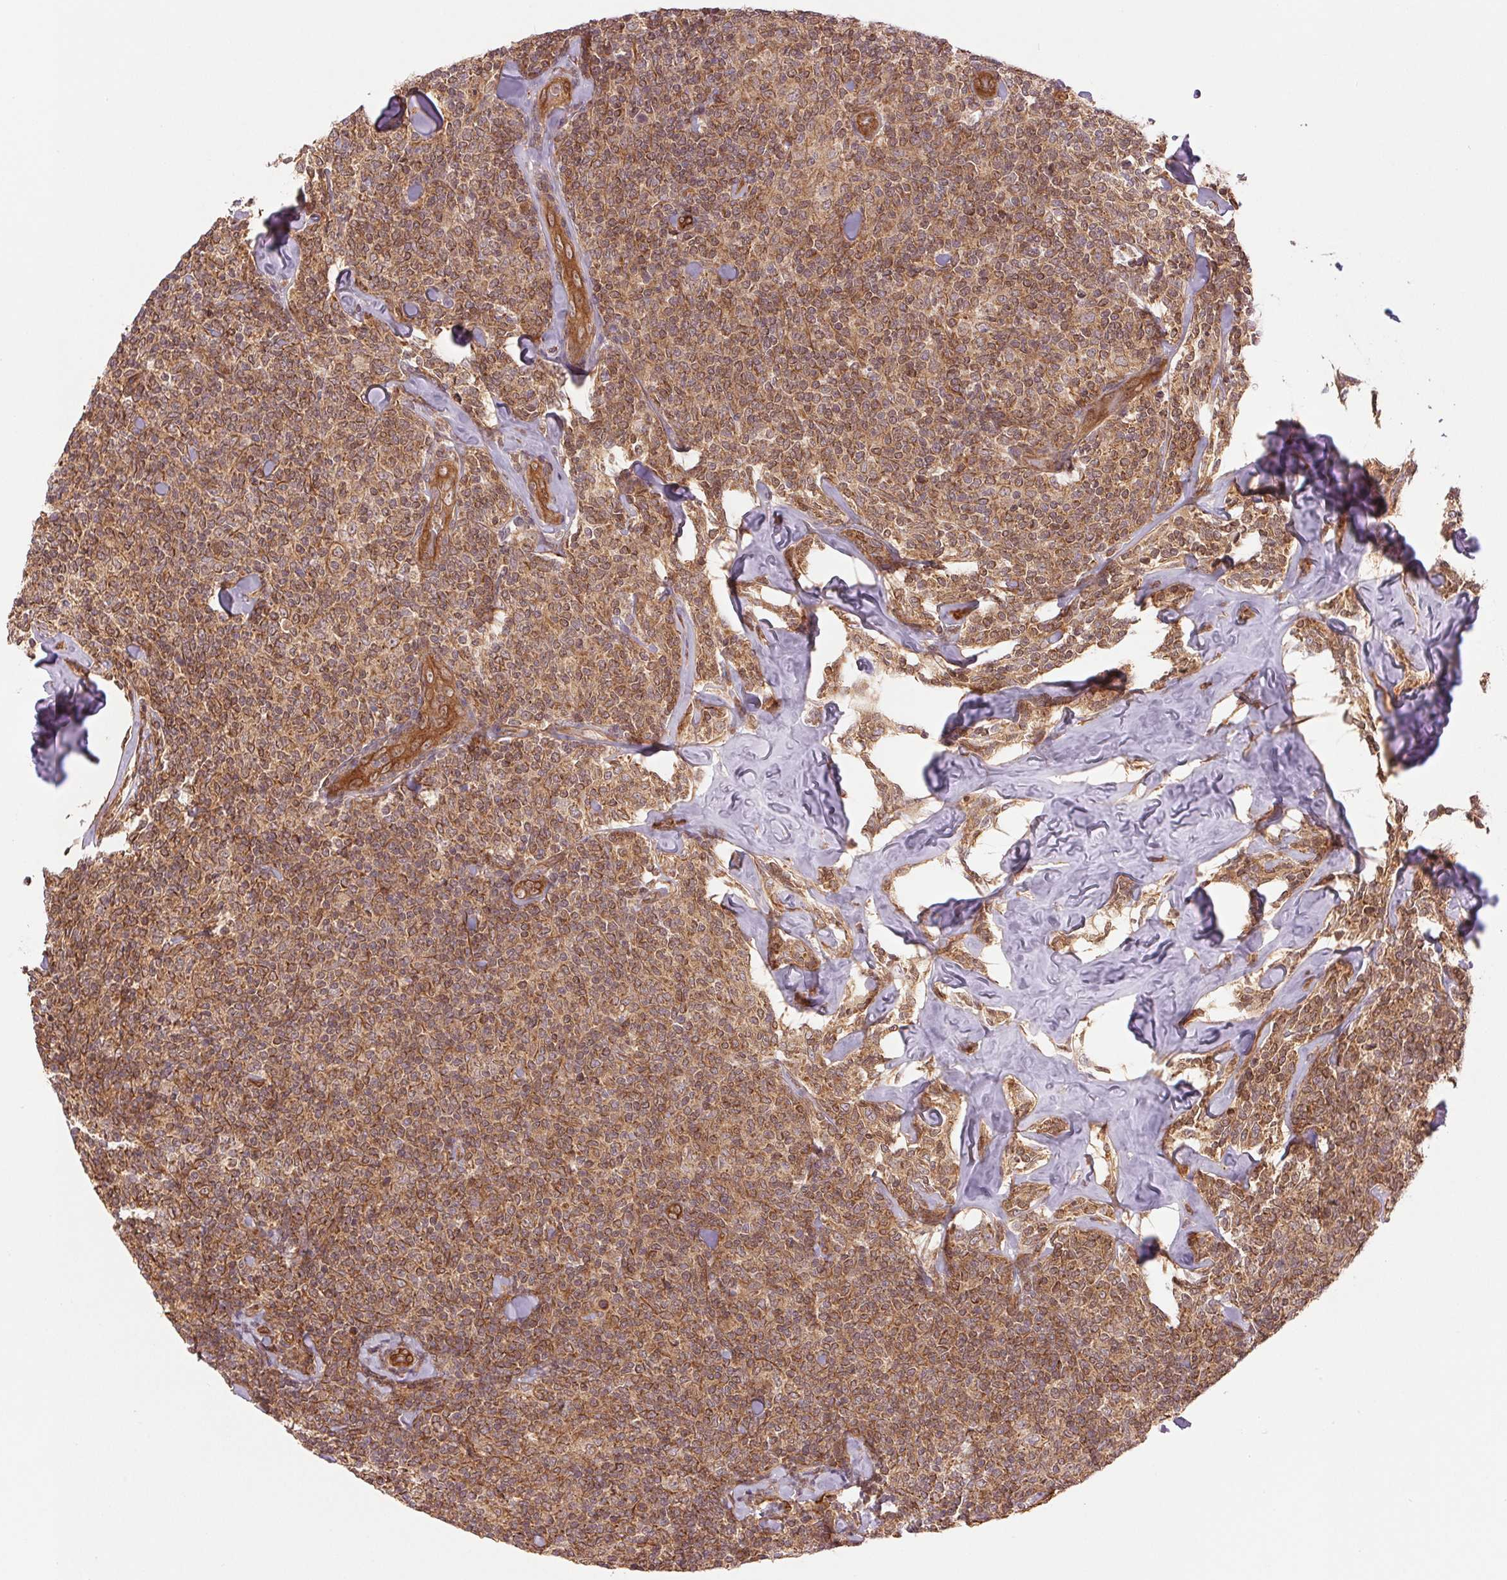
{"staining": {"intensity": "moderate", "quantity": ">75%", "location": "cytoplasmic/membranous"}, "tissue": "lymphoma", "cell_type": "Tumor cells", "image_type": "cancer", "snomed": [{"axis": "morphology", "description": "Malignant lymphoma, non-Hodgkin's type, Low grade"}, {"axis": "topography", "description": "Lymph node"}], "caption": "Immunohistochemistry histopathology image of neoplastic tissue: lymphoma stained using immunohistochemistry demonstrates medium levels of moderate protein expression localized specifically in the cytoplasmic/membranous of tumor cells, appearing as a cytoplasmic/membranous brown color.", "gene": "STARD7", "patient": {"sex": "female", "age": 56}}